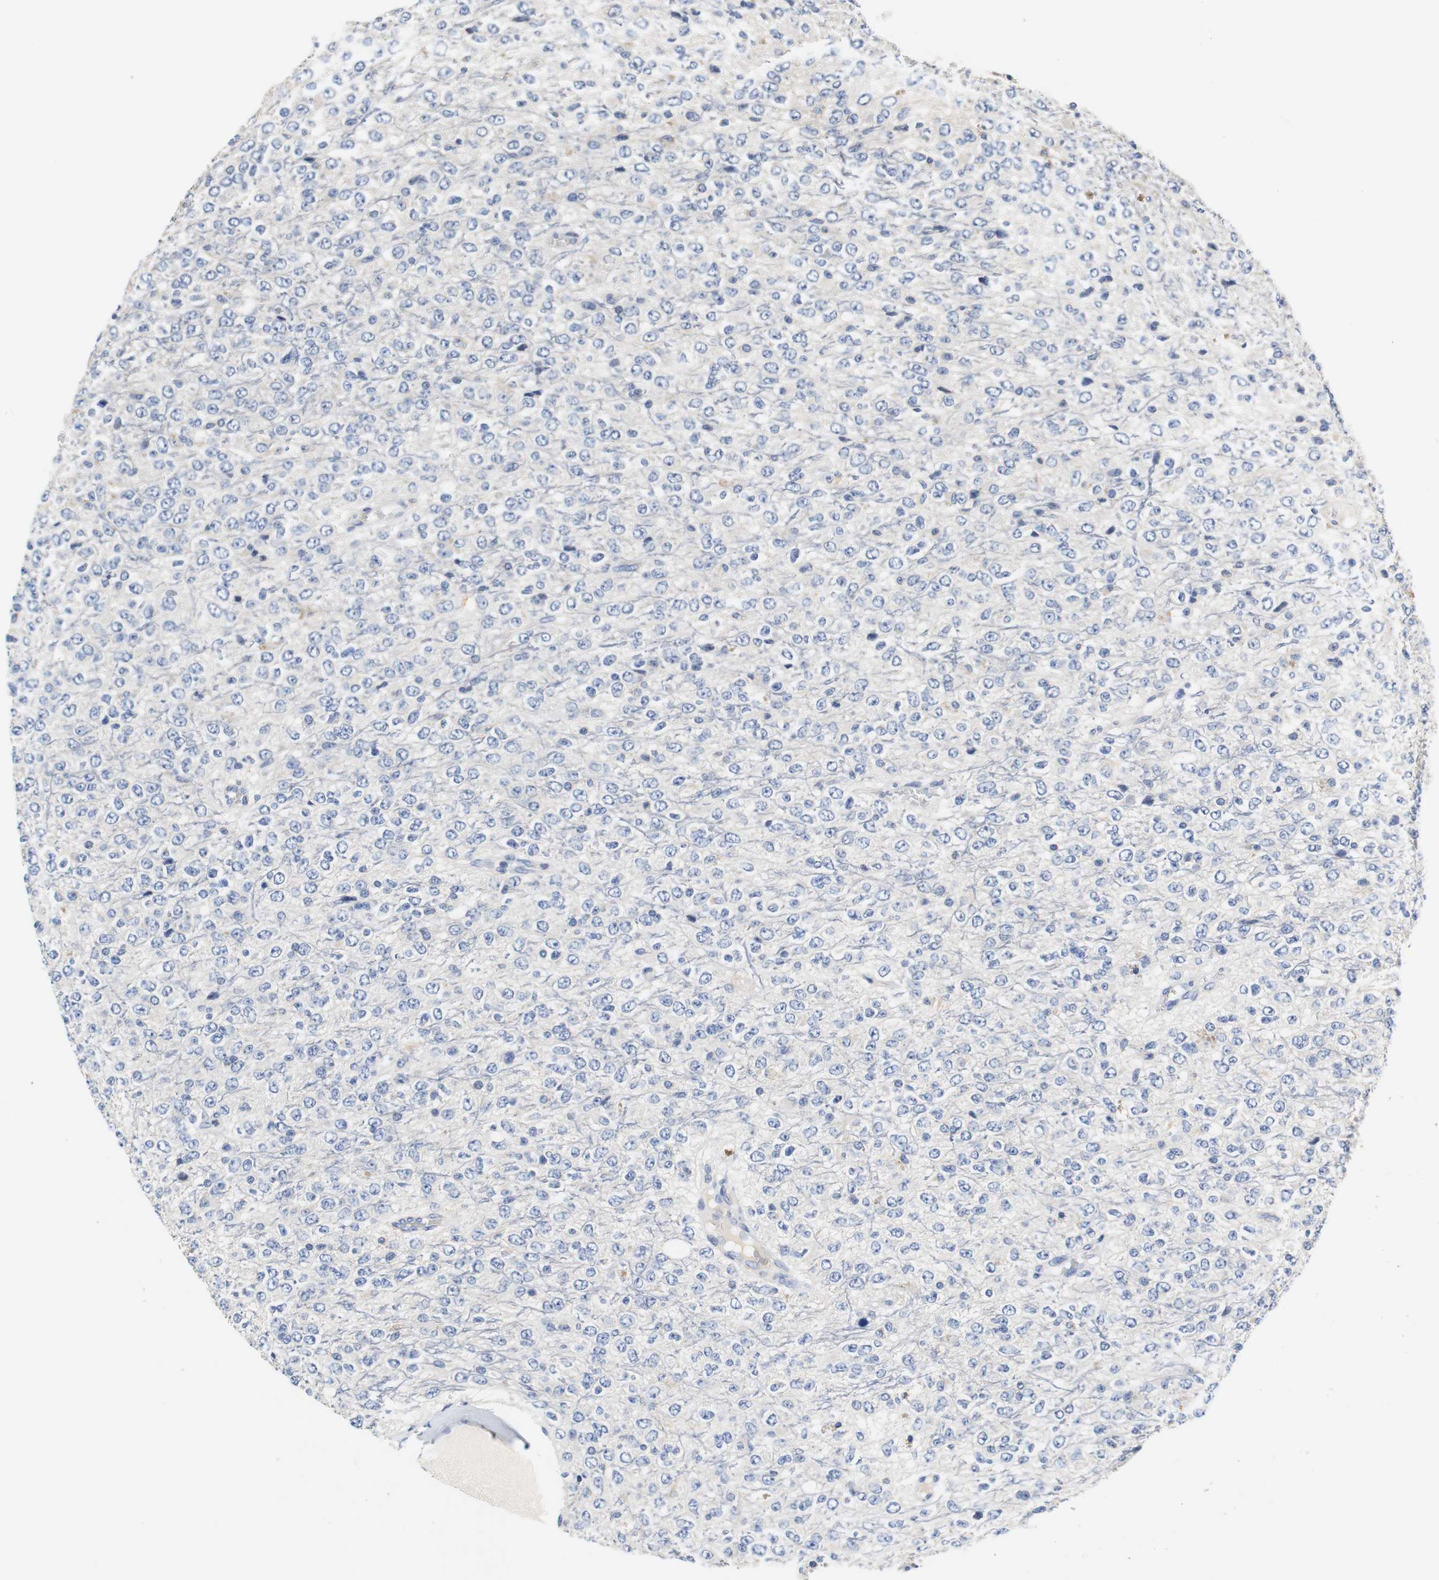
{"staining": {"intensity": "negative", "quantity": "none", "location": "none"}, "tissue": "glioma", "cell_type": "Tumor cells", "image_type": "cancer", "snomed": [{"axis": "morphology", "description": "Glioma, malignant, High grade"}, {"axis": "topography", "description": "pancreas cauda"}], "caption": "The image shows no significant expression in tumor cells of high-grade glioma (malignant).", "gene": "PCK1", "patient": {"sex": "male", "age": 60}}